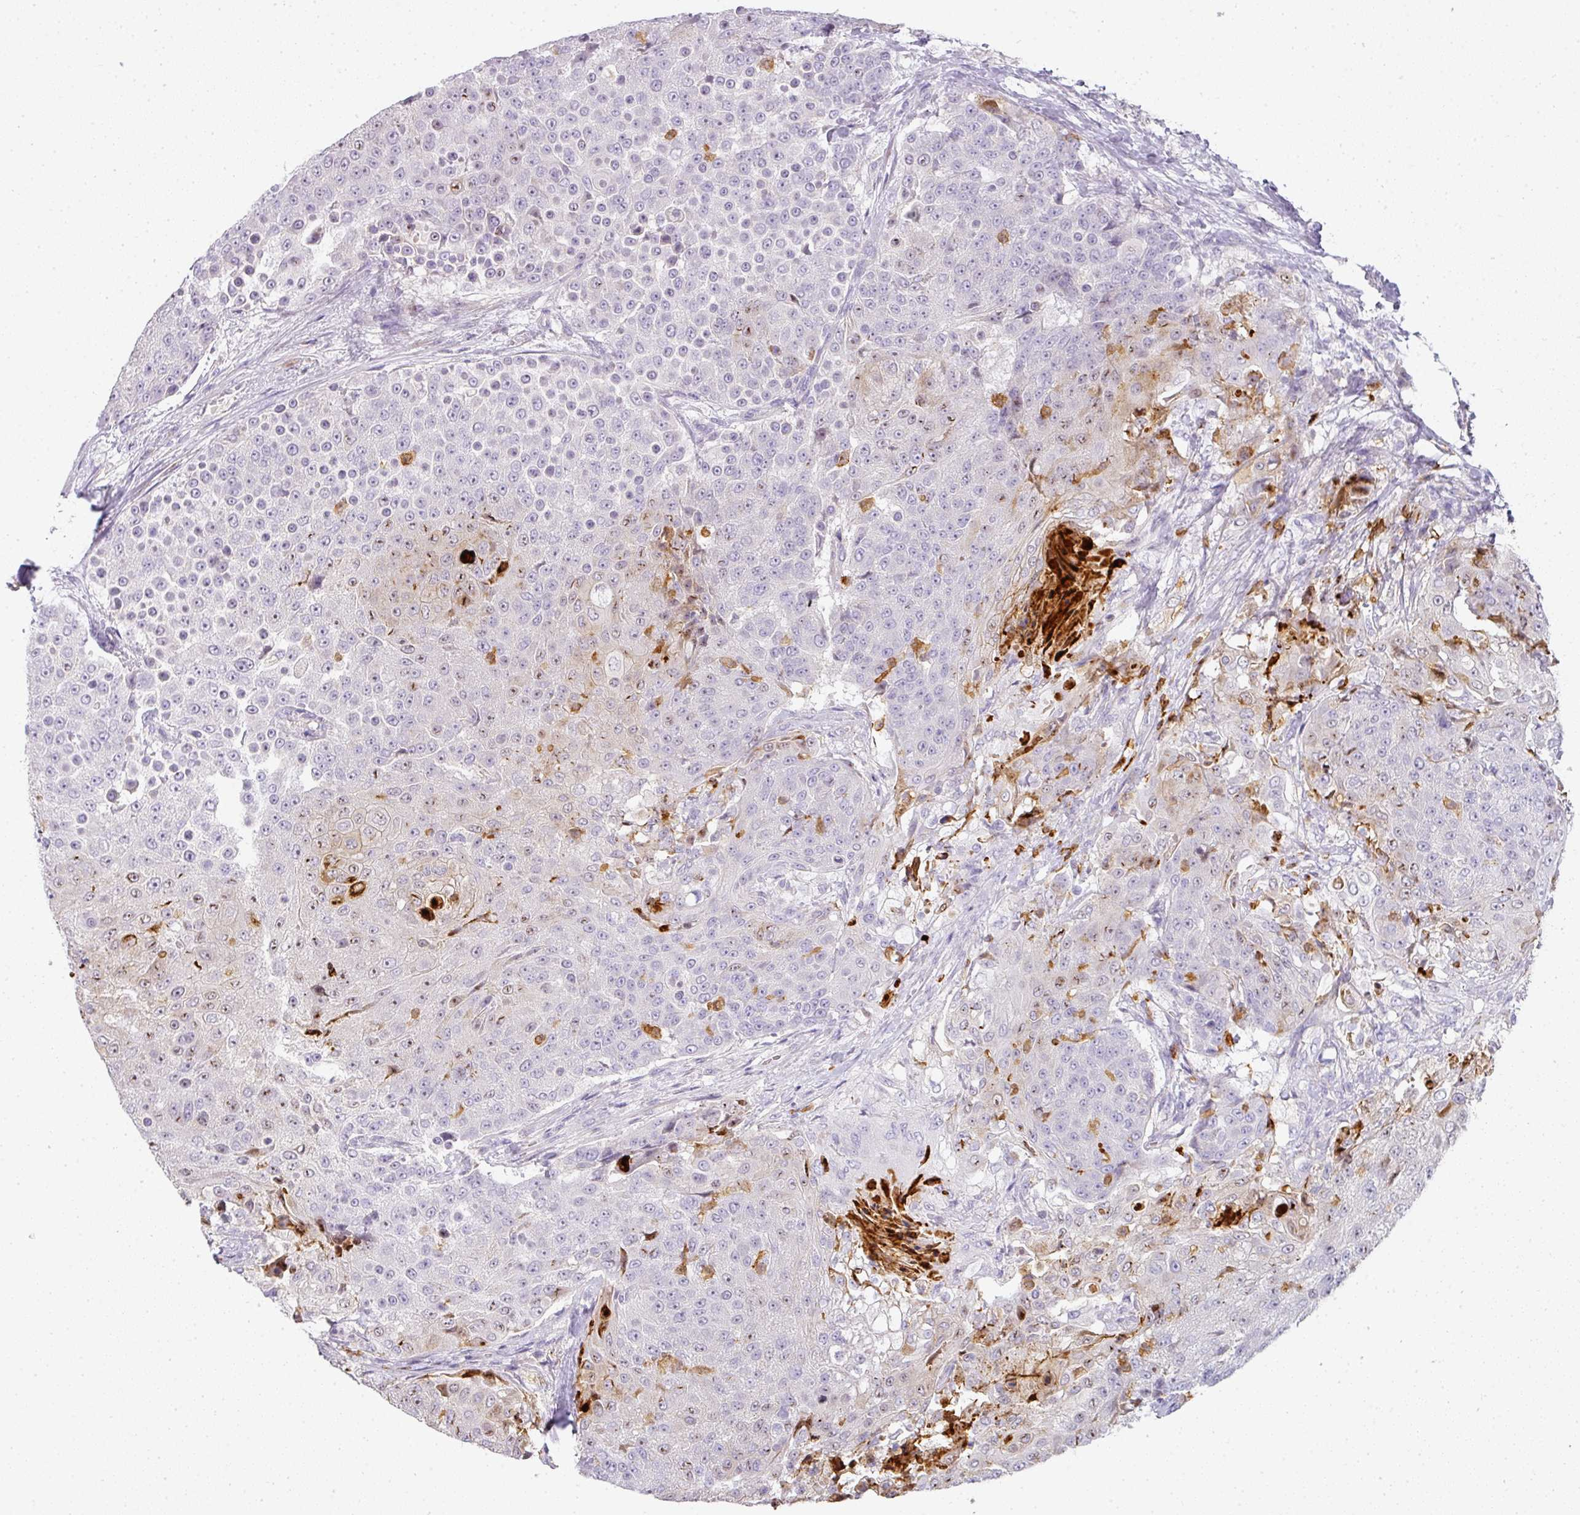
{"staining": {"intensity": "weak", "quantity": "<25%", "location": "cytoplasmic/membranous"}, "tissue": "urothelial cancer", "cell_type": "Tumor cells", "image_type": "cancer", "snomed": [{"axis": "morphology", "description": "Urothelial carcinoma, High grade"}, {"axis": "topography", "description": "Urinary bladder"}], "caption": "IHC of human urothelial cancer demonstrates no staining in tumor cells.", "gene": "HHEX", "patient": {"sex": "female", "age": 63}}